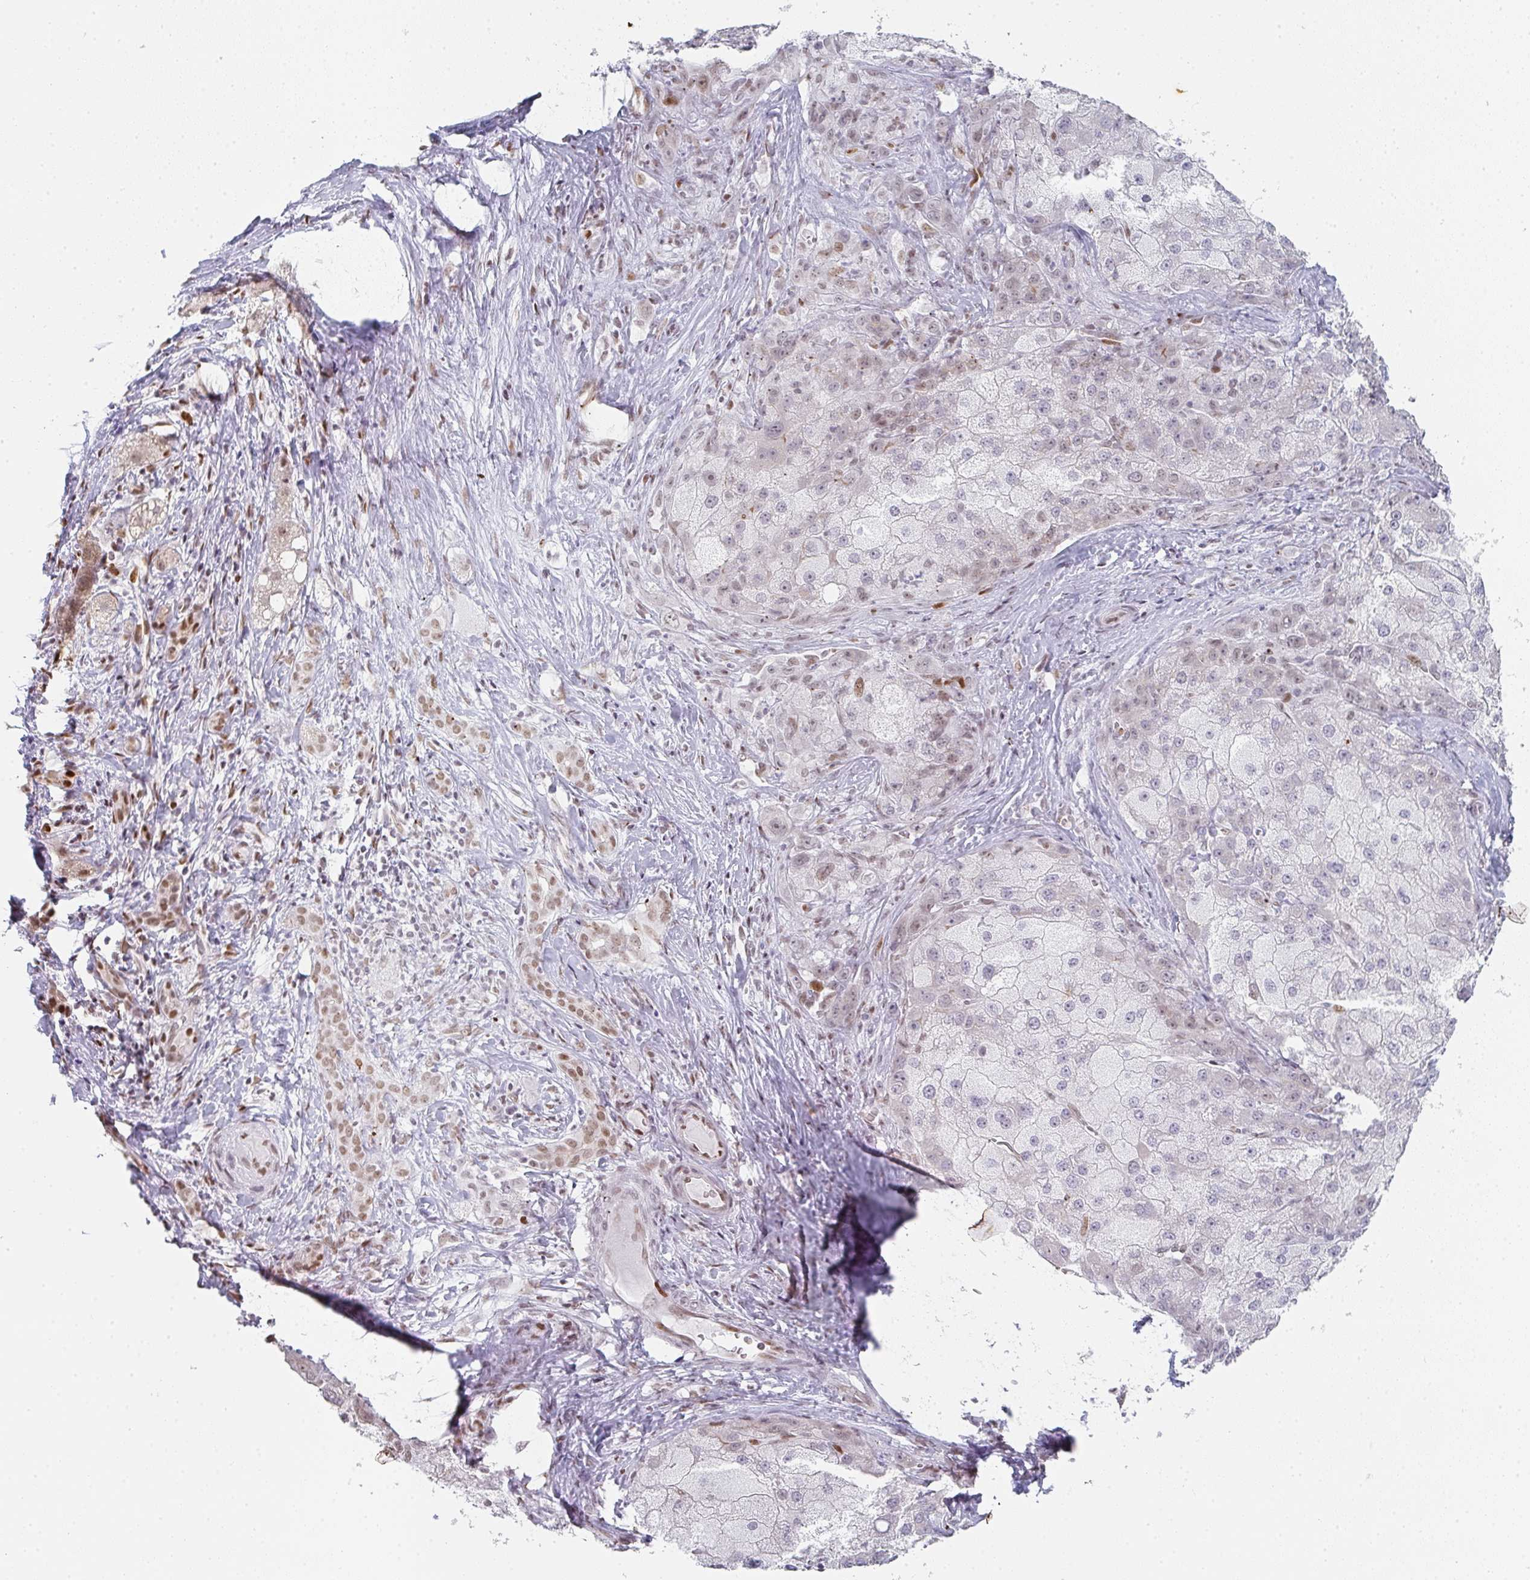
{"staining": {"intensity": "negative", "quantity": "none", "location": "none"}, "tissue": "liver cancer", "cell_type": "Tumor cells", "image_type": "cancer", "snomed": [{"axis": "morphology", "description": "Carcinoma, Hepatocellular, NOS"}, {"axis": "topography", "description": "Liver"}], "caption": "High magnification brightfield microscopy of hepatocellular carcinoma (liver) stained with DAB (3,3'-diaminobenzidine) (brown) and counterstained with hematoxylin (blue): tumor cells show no significant positivity.", "gene": "POU2AF2", "patient": {"sex": "male", "age": 67}}